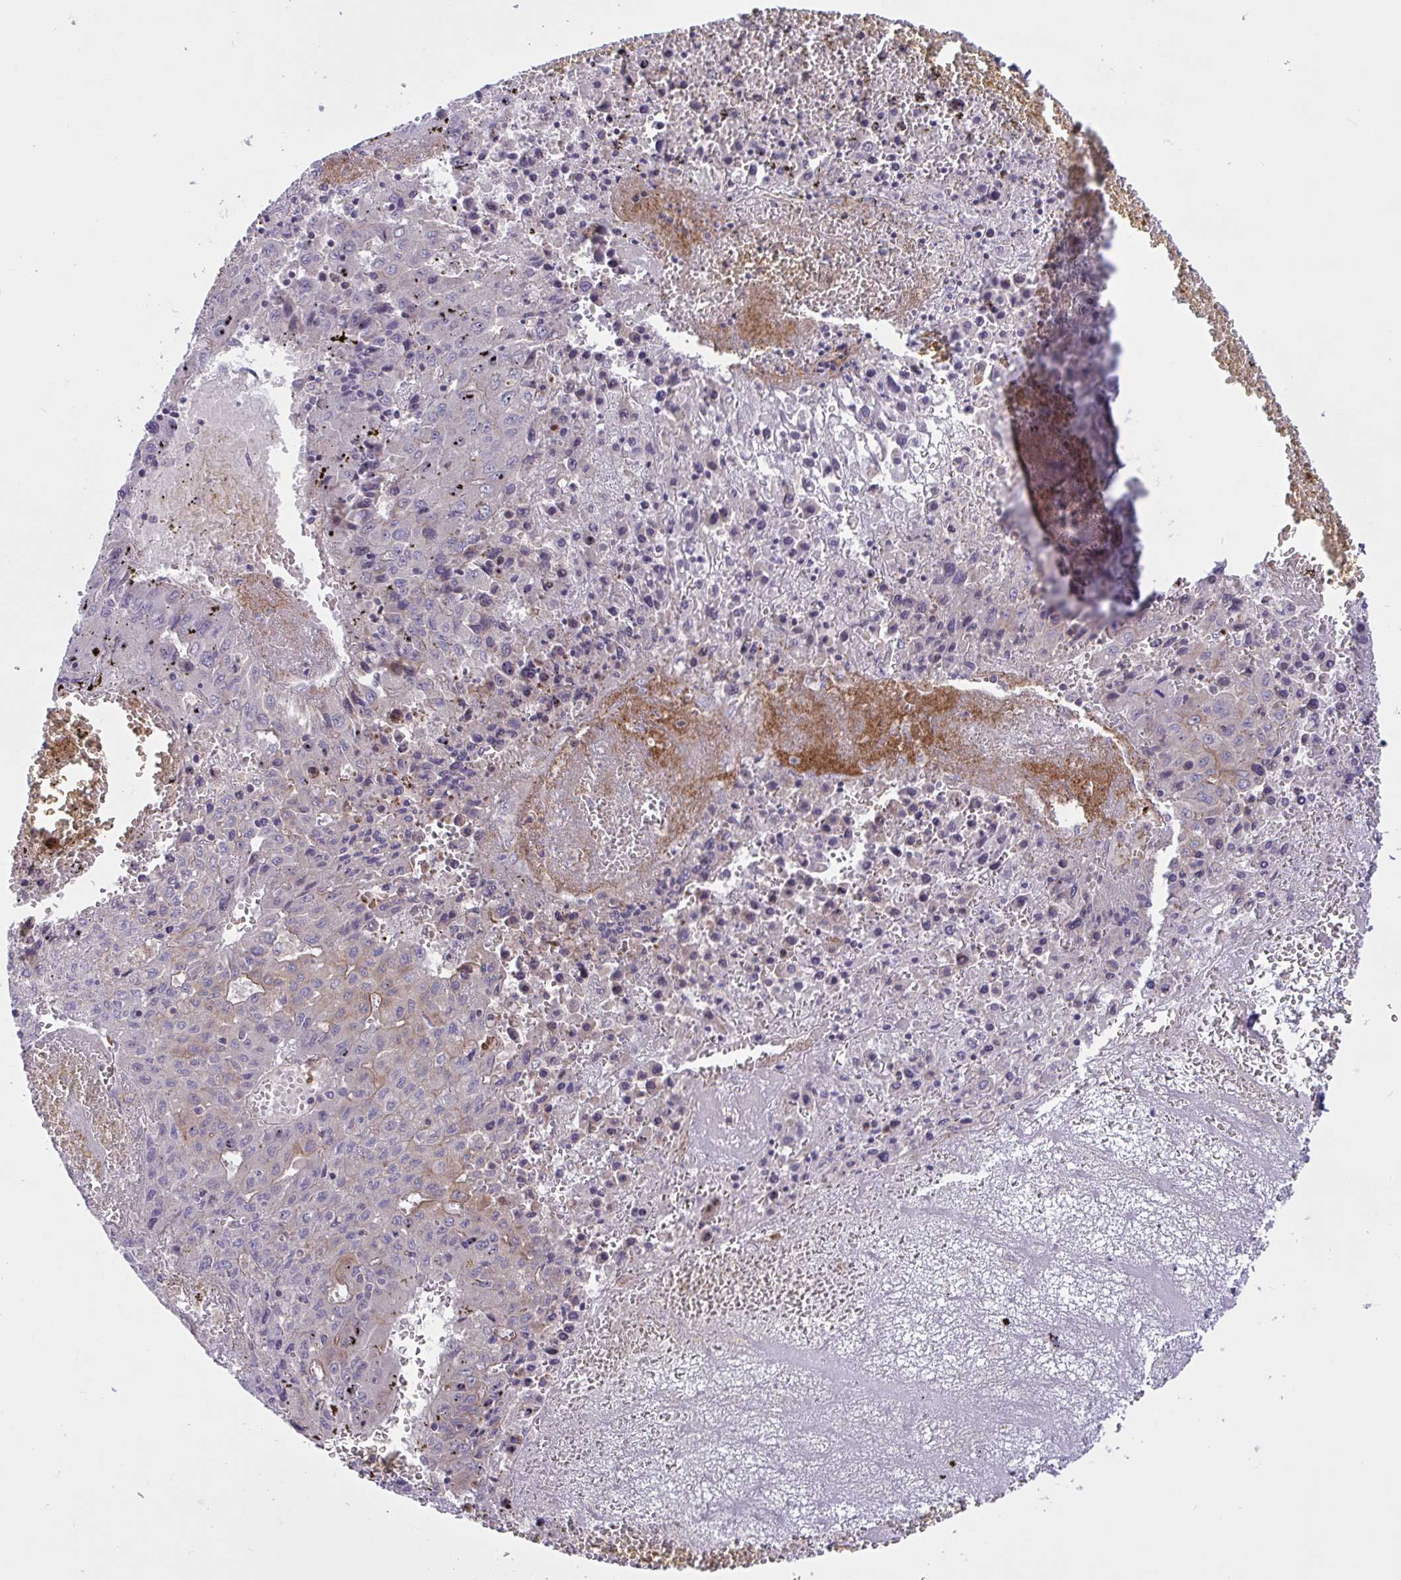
{"staining": {"intensity": "negative", "quantity": "none", "location": "none"}, "tissue": "liver cancer", "cell_type": "Tumor cells", "image_type": "cancer", "snomed": [{"axis": "morphology", "description": "Carcinoma, Hepatocellular, NOS"}, {"axis": "topography", "description": "Liver"}], "caption": "This is an IHC histopathology image of human liver cancer (hepatocellular carcinoma). There is no expression in tumor cells.", "gene": "TANK", "patient": {"sex": "female", "age": 53}}